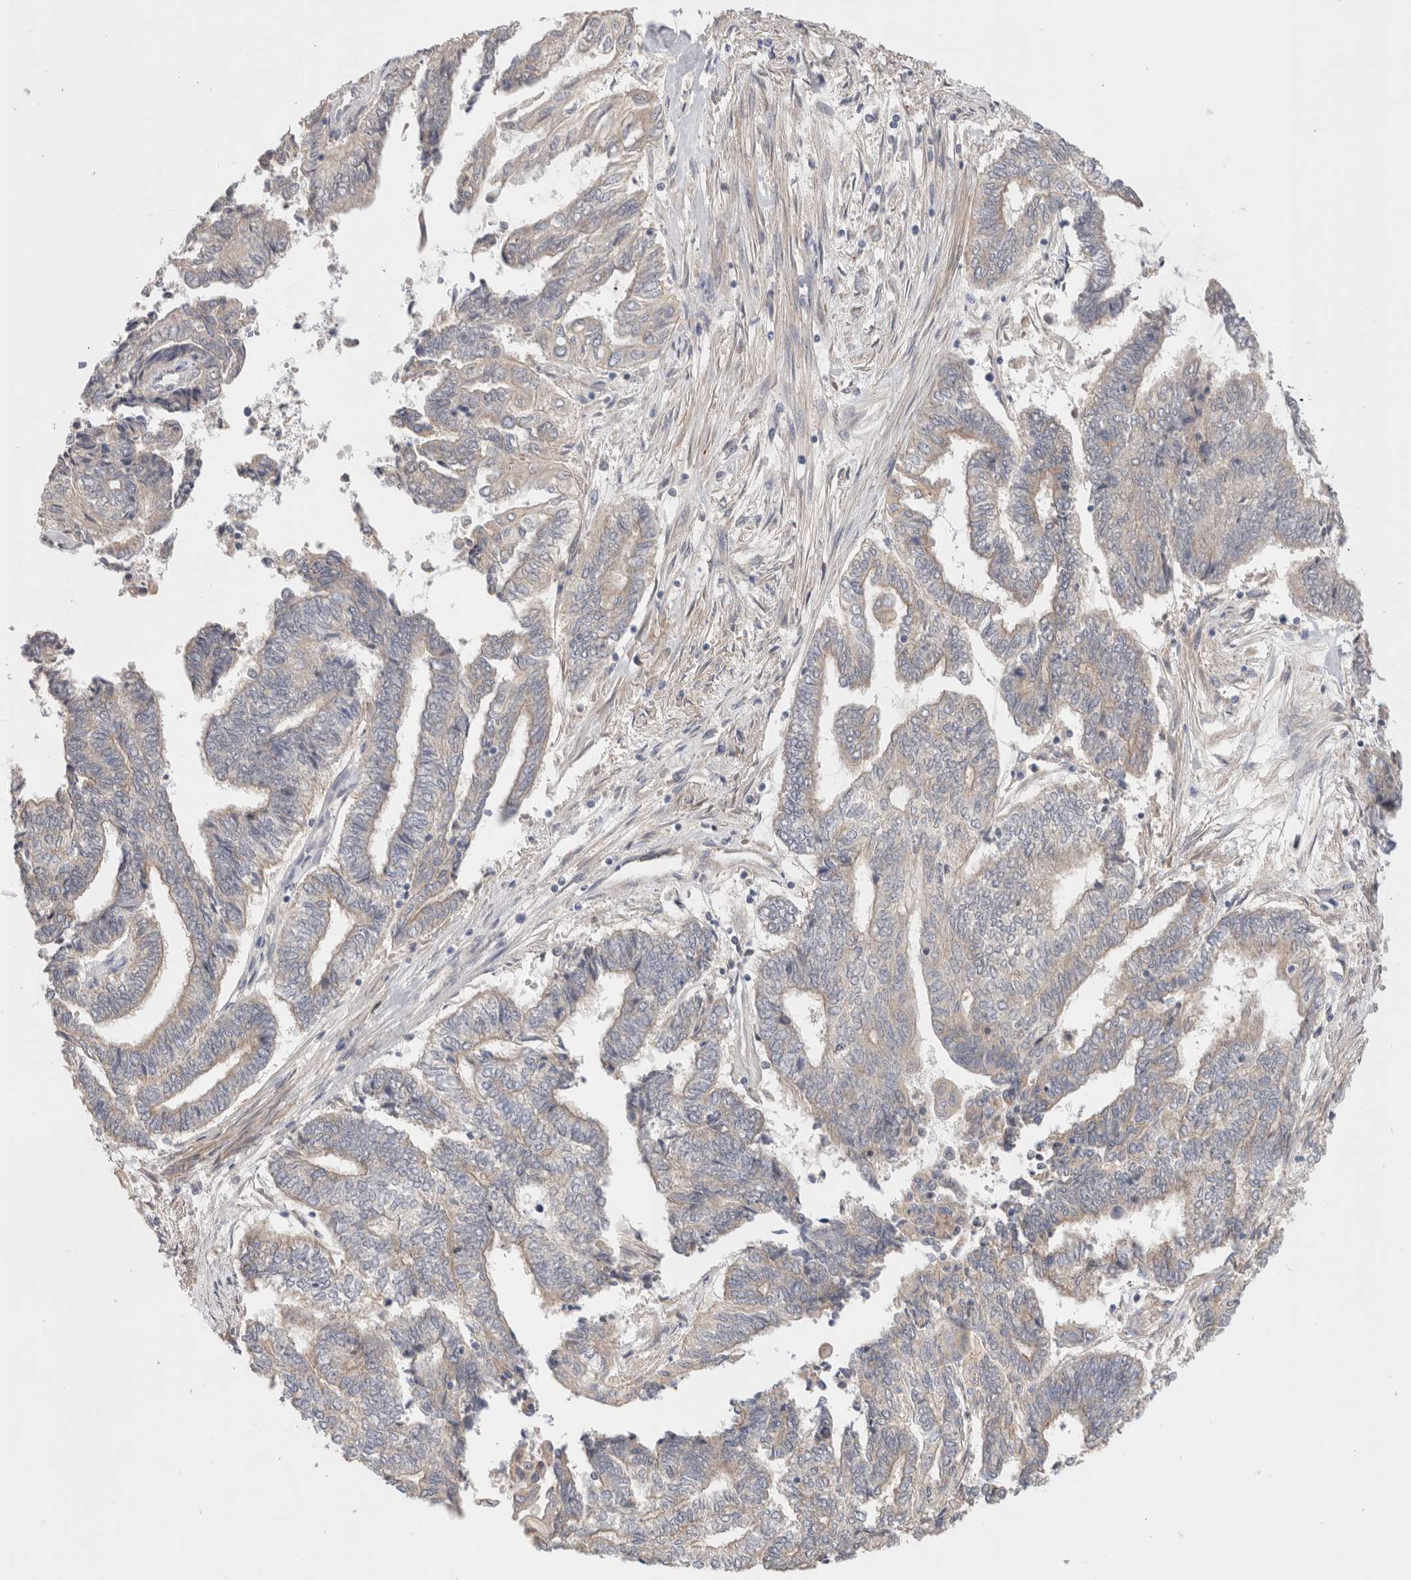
{"staining": {"intensity": "weak", "quantity": "<25%", "location": "cytoplasmic/membranous"}, "tissue": "endometrial cancer", "cell_type": "Tumor cells", "image_type": "cancer", "snomed": [{"axis": "morphology", "description": "Adenocarcinoma, NOS"}, {"axis": "topography", "description": "Uterus"}, {"axis": "topography", "description": "Endometrium"}], "caption": "The micrograph demonstrates no staining of tumor cells in endometrial cancer (adenocarcinoma).", "gene": "SGK3", "patient": {"sex": "female", "age": 70}}